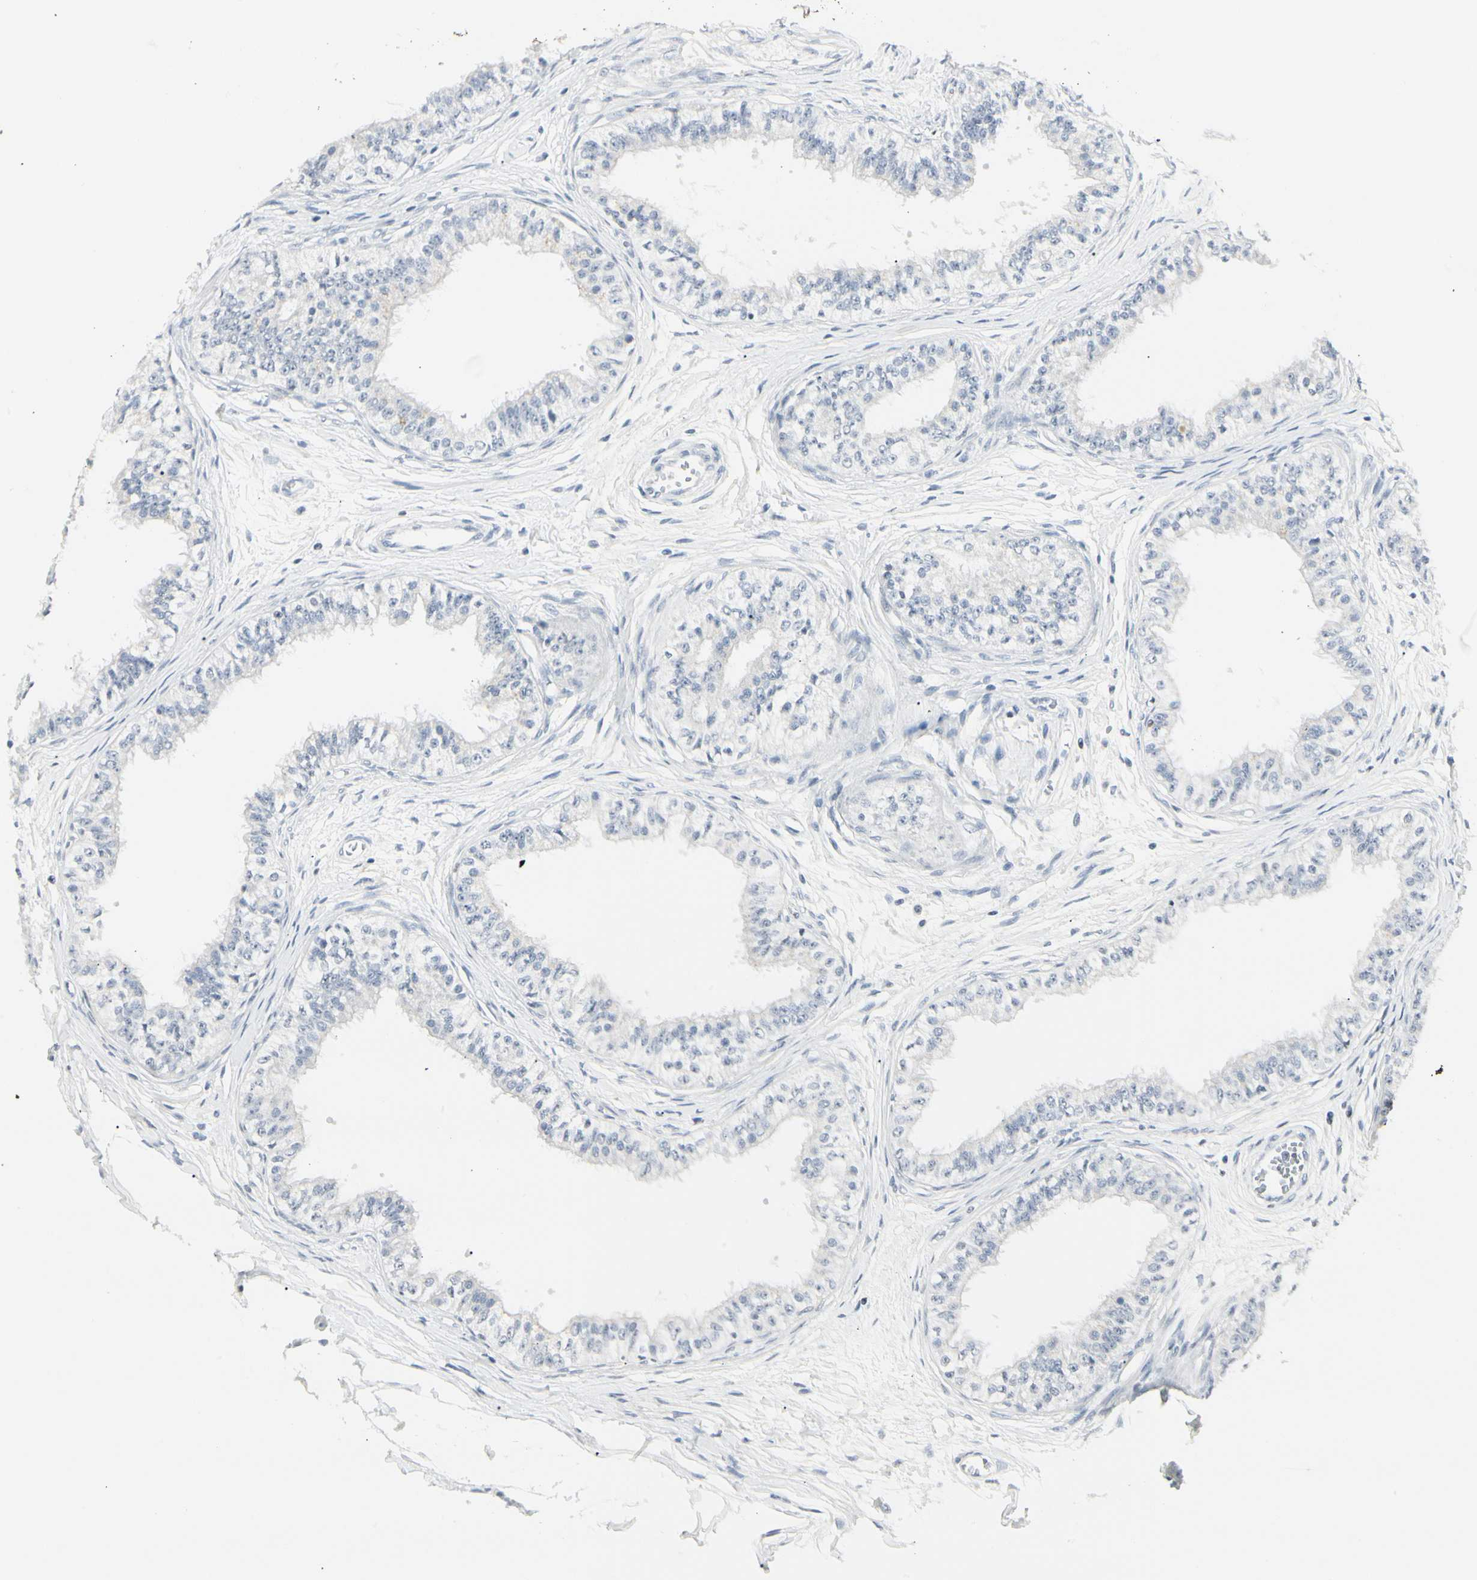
{"staining": {"intensity": "weak", "quantity": "<25%", "location": "nuclear"}, "tissue": "epididymis", "cell_type": "Glandular cells", "image_type": "normal", "snomed": [{"axis": "morphology", "description": "Normal tissue, NOS"}, {"axis": "morphology", "description": "Adenocarcinoma, metastatic, NOS"}, {"axis": "topography", "description": "Testis"}, {"axis": "topography", "description": "Epididymis"}], "caption": "Glandular cells show no significant positivity in benign epididymis. (IHC, brightfield microscopy, high magnification).", "gene": "ZBTB7B", "patient": {"sex": "male", "age": 26}}